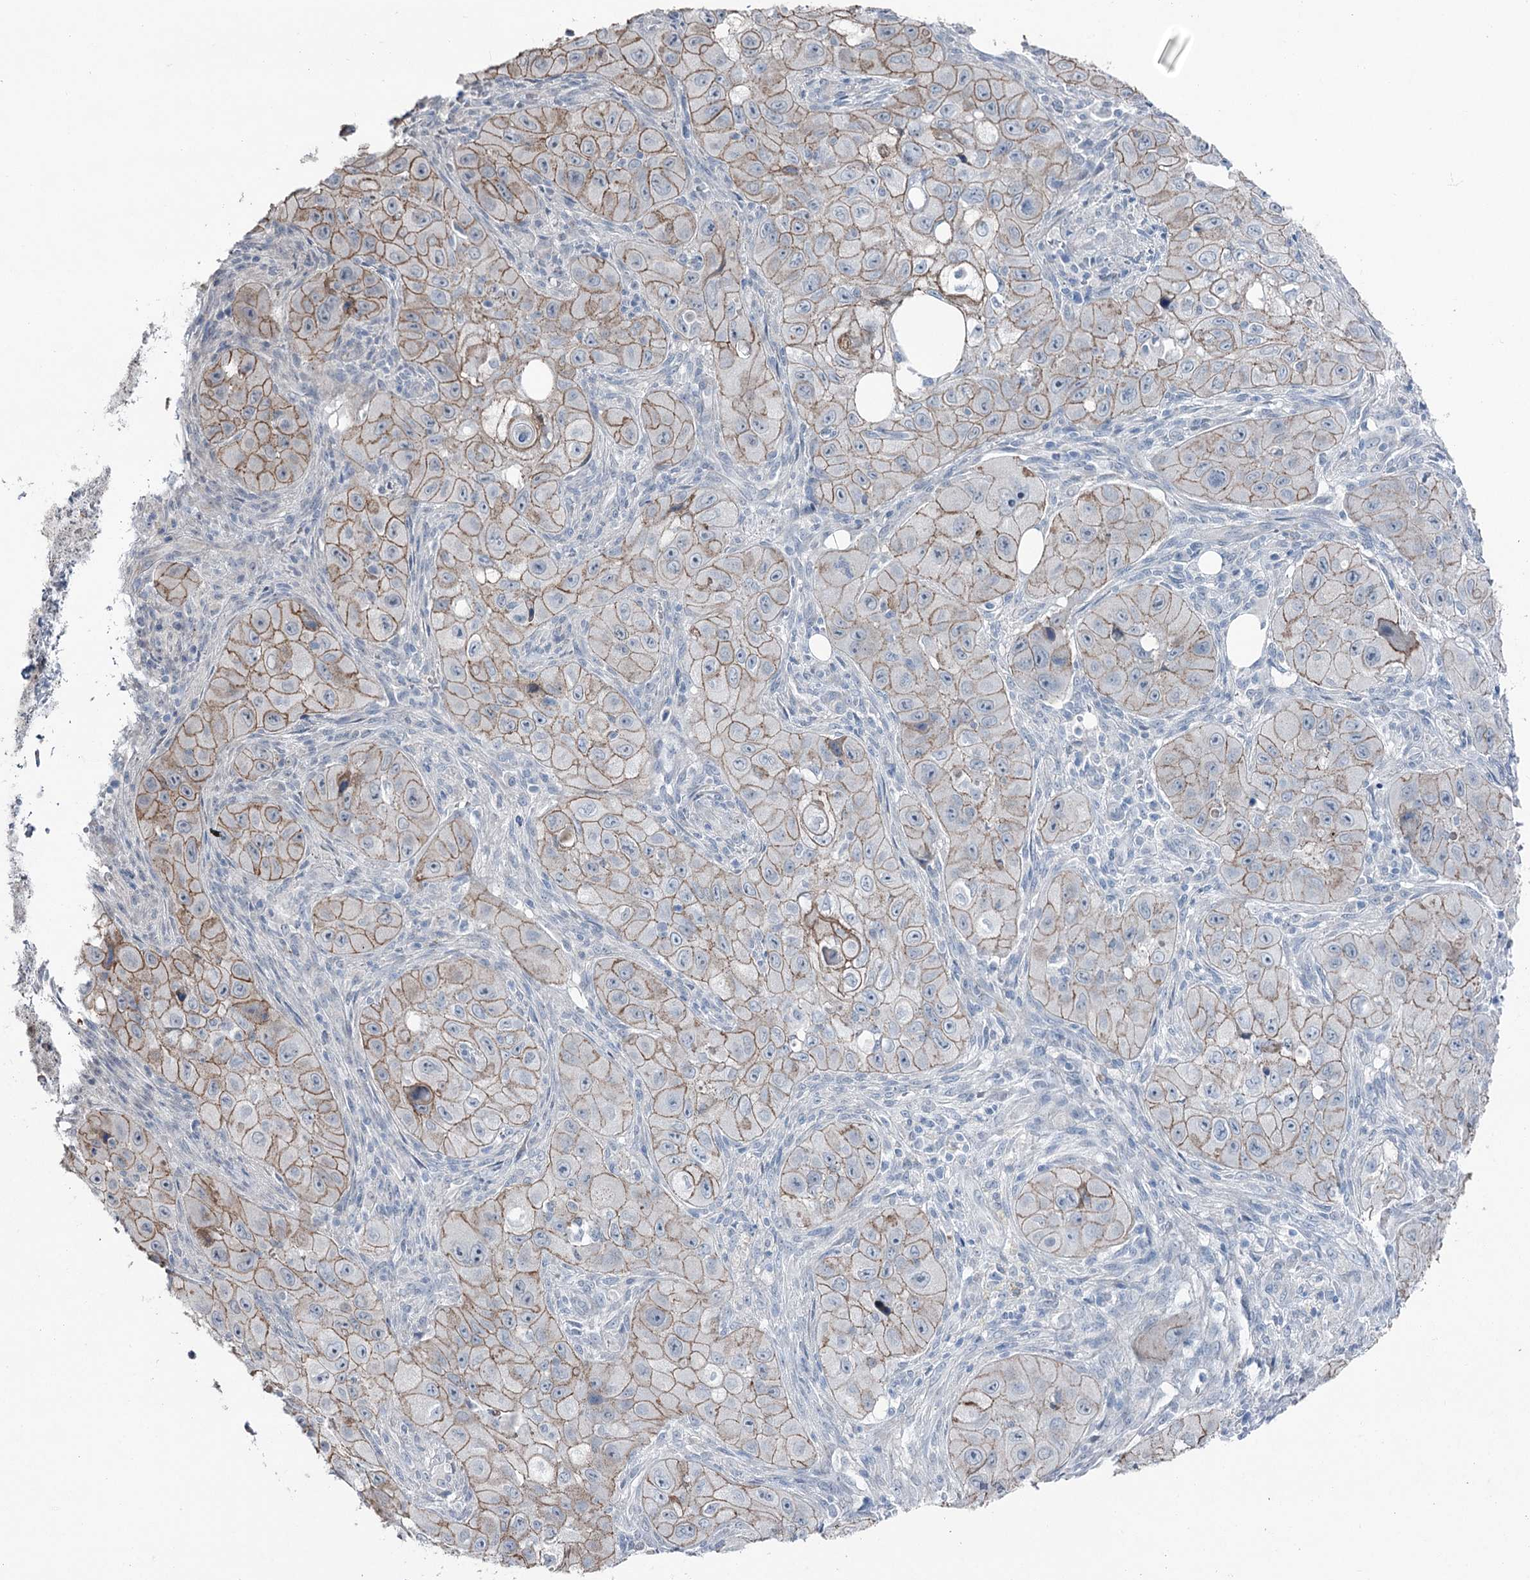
{"staining": {"intensity": "moderate", "quantity": ">75%", "location": "cytoplasmic/membranous"}, "tissue": "skin cancer", "cell_type": "Tumor cells", "image_type": "cancer", "snomed": [{"axis": "morphology", "description": "Squamous cell carcinoma, NOS"}, {"axis": "topography", "description": "Skin"}, {"axis": "topography", "description": "Subcutis"}], "caption": "Skin squamous cell carcinoma stained with DAB (3,3'-diaminobenzidine) IHC demonstrates medium levels of moderate cytoplasmic/membranous expression in about >75% of tumor cells.", "gene": "FAM120B", "patient": {"sex": "male", "age": 73}}